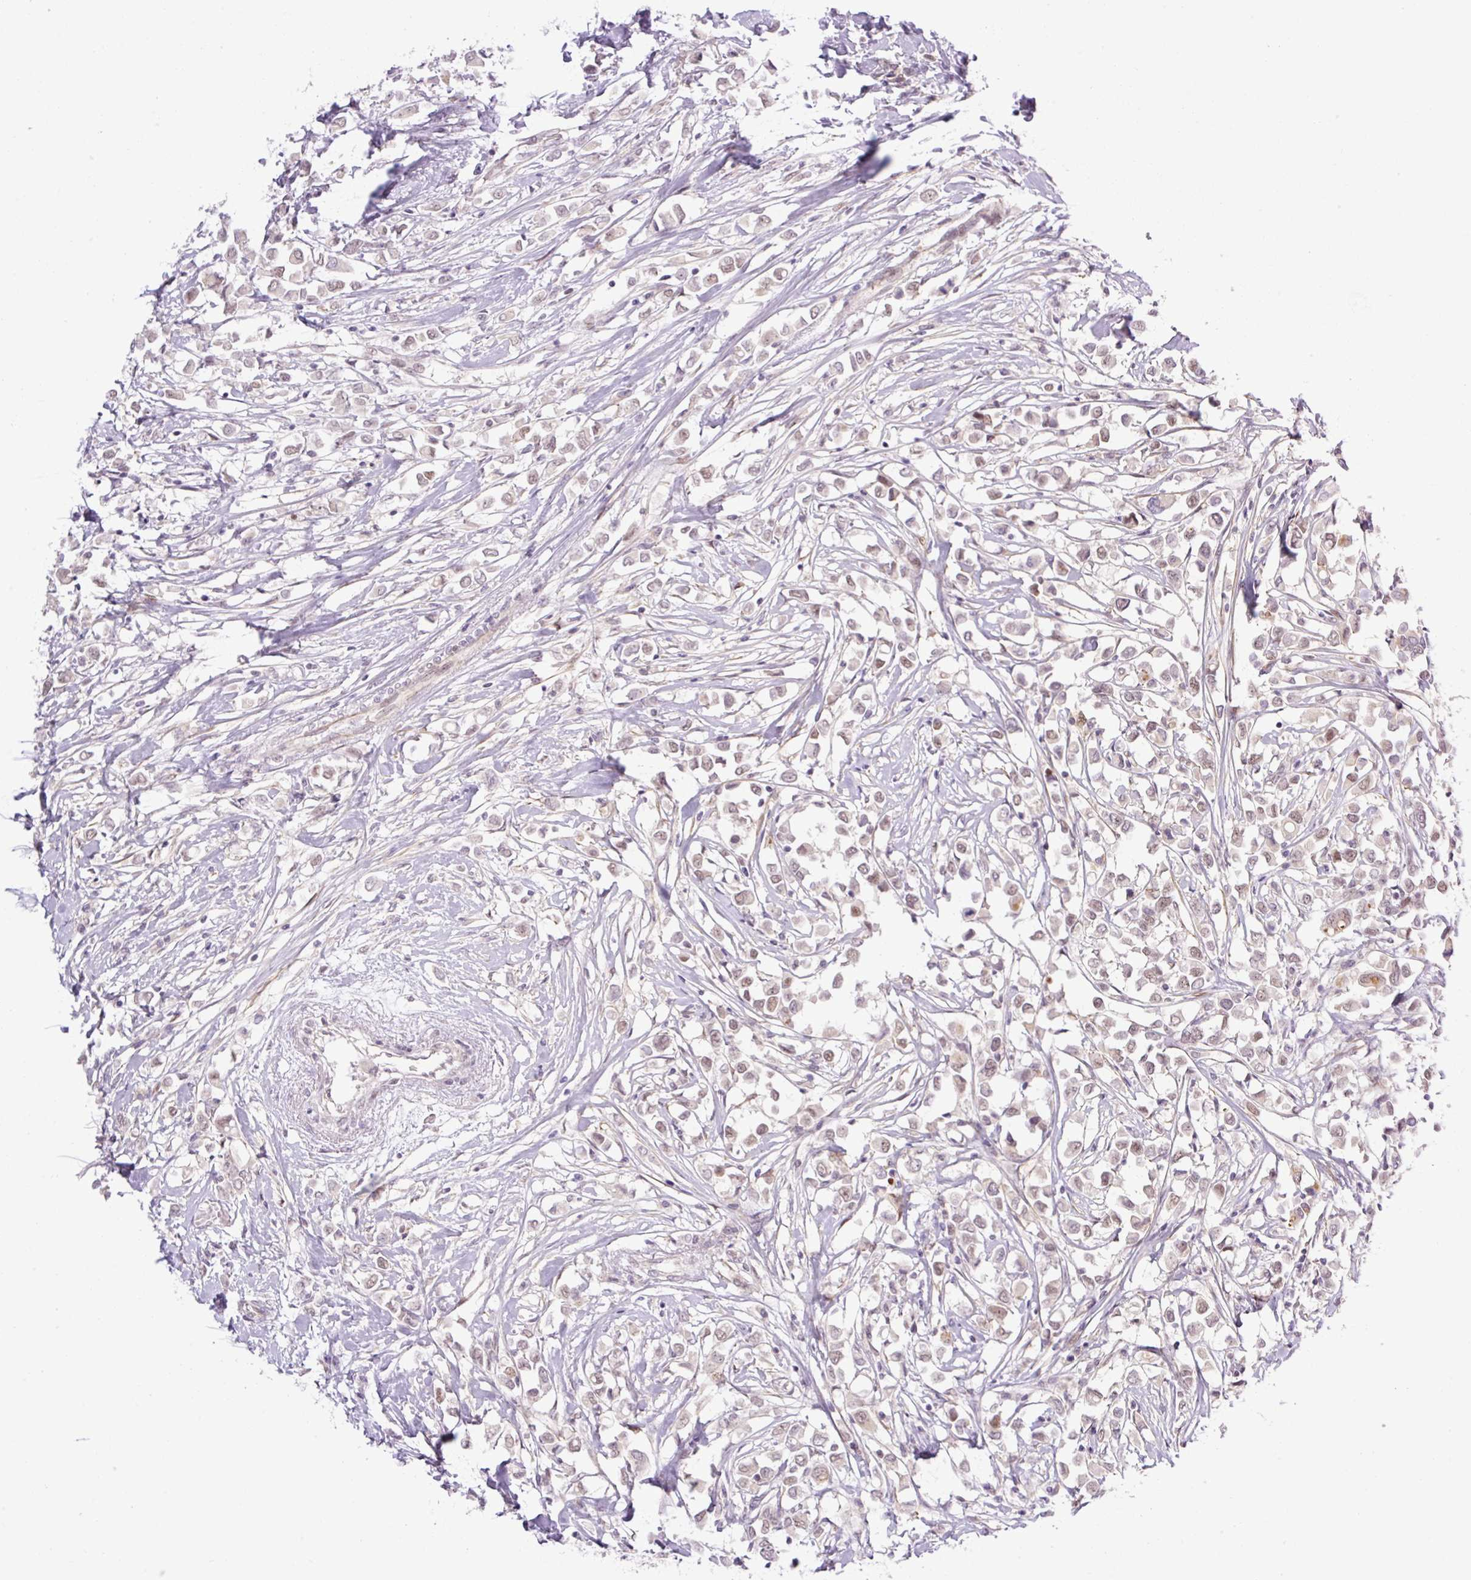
{"staining": {"intensity": "weak", "quantity": ">75%", "location": "nuclear"}, "tissue": "breast cancer", "cell_type": "Tumor cells", "image_type": "cancer", "snomed": [{"axis": "morphology", "description": "Duct carcinoma"}, {"axis": "topography", "description": "Breast"}], "caption": "A high-resolution histopathology image shows immunohistochemistry (IHC) staining of breast cancer, which shows weak nuclear staining in approximately >75% of tumor cells. Immunohistochemistry (ihc) stains the protein of interest in brown and the nuclei are stained blue.", "gene": "ICE1", "patient": {"sex": "female", "age": 61}}